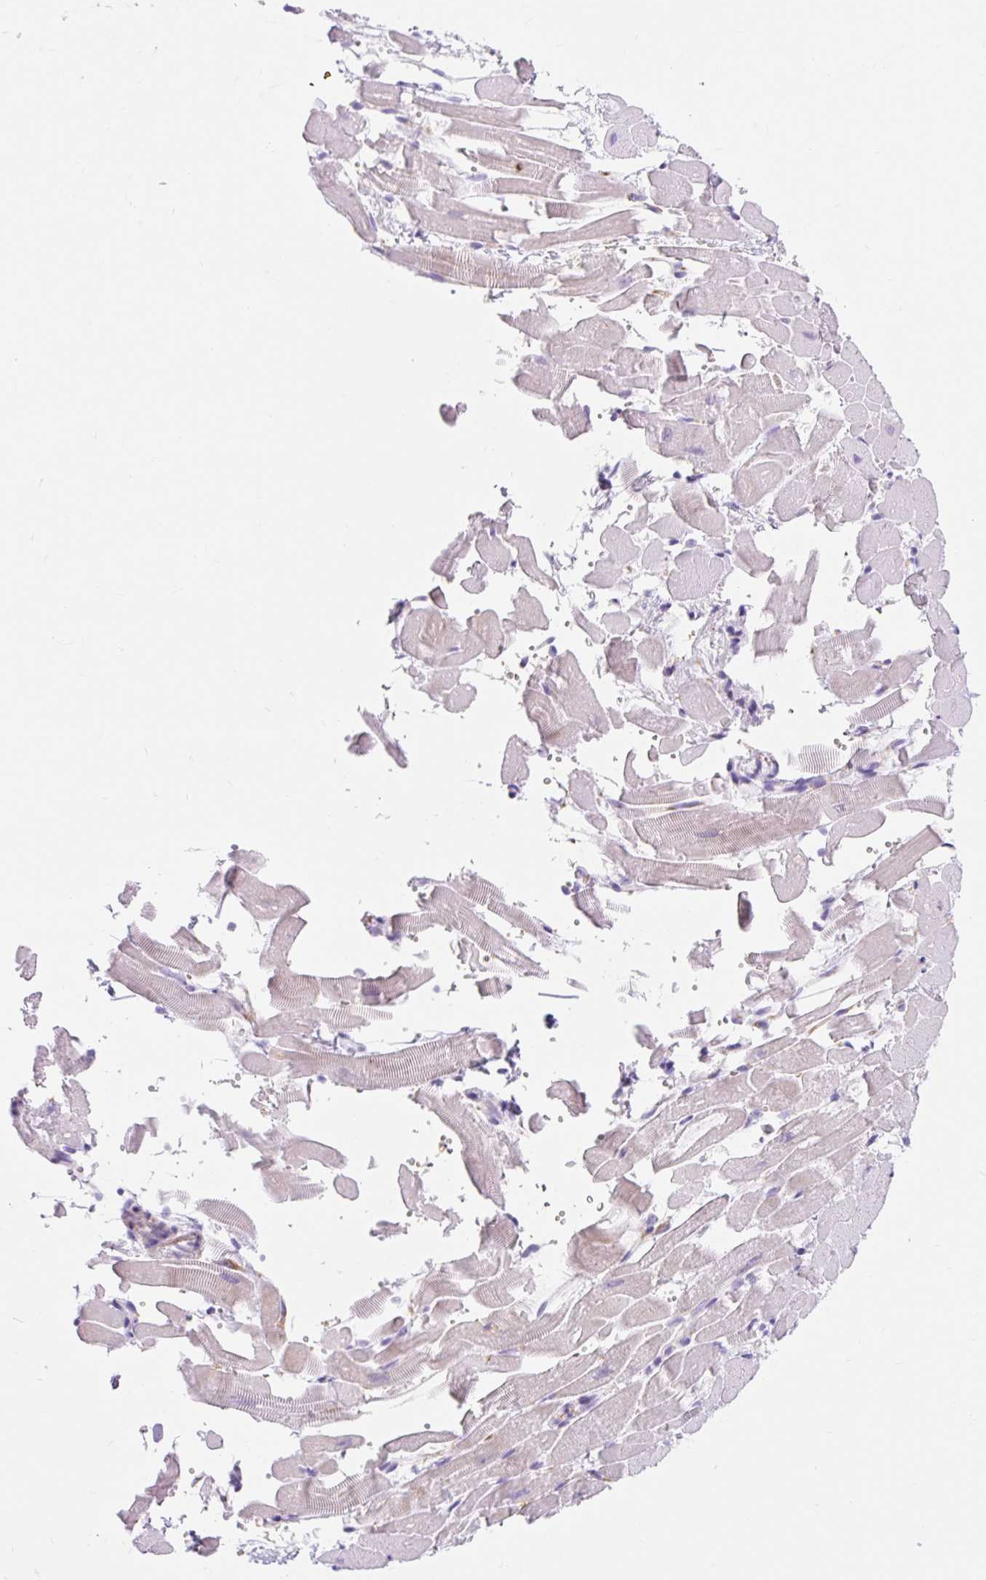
{"staining": {"intensity": "moderate", "quantity": "<25%", "location": "cytoplasmic/membranous"}, "tissue": "heart muscle", "cell_type": "Cardiomyocytes", "image_type": "normal", "snomed": [{"axis": "morphology", "description": "Normal tissue, NOS"}, {"axis": "topography", "description": "Heart"}], "caption": "The photomicrograph demonstrates staining of unremarkable heart muscle, revealing moderate cytoplasmic/membranous protein positivity (brown color) within cardiomyocytes. The protein of interest is stained brown, and the nuclei are stained in blue (DAB IHC with brightfield microscopy, high magnification).", "gene": "SLC28A1", "patient": {"sex": "male", "age": 37}}